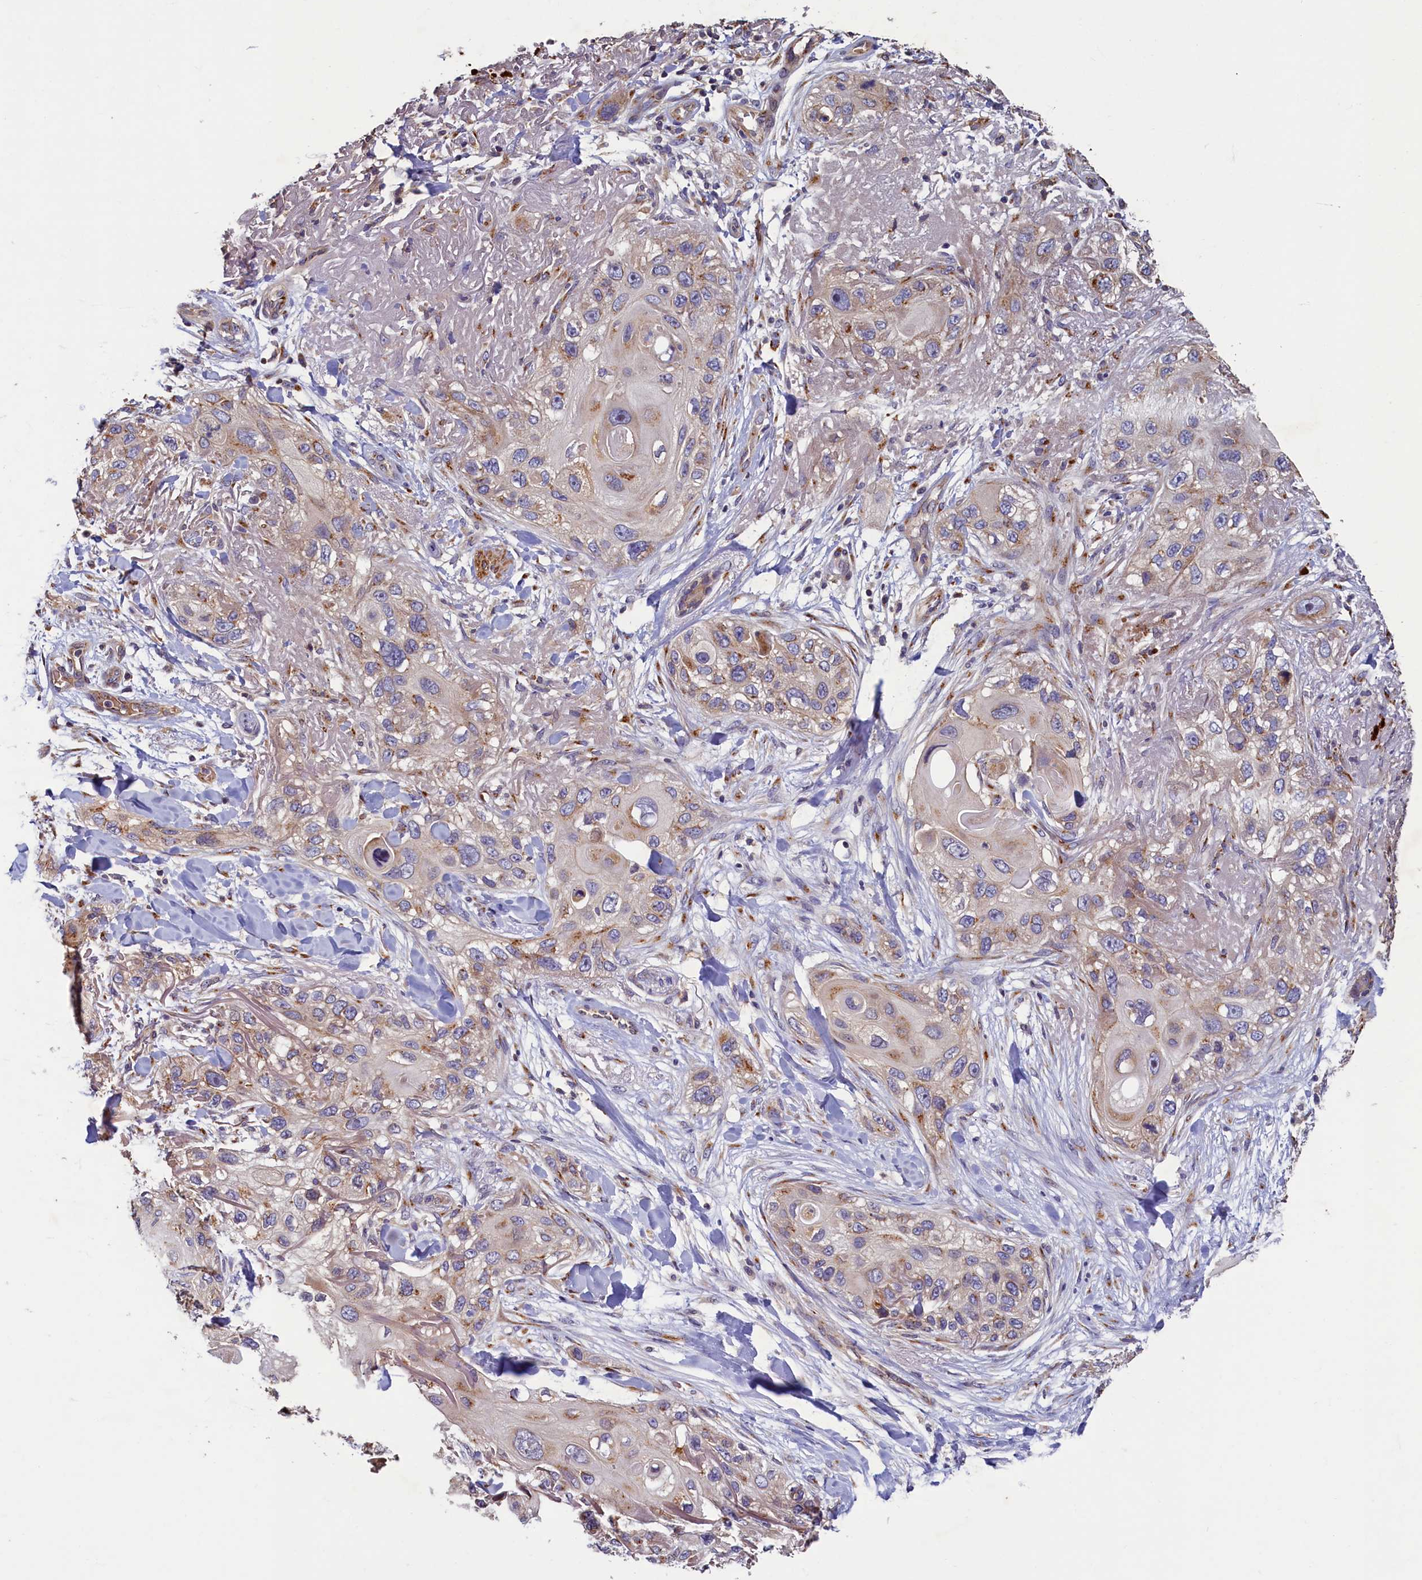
{"staining": {"intensity": "weak", "quantity": "<25%", "location": "cytoplasmic/membranous"}, "tissue": "skin cancer", "cell_type": "Tumor cells", "image_type": "cancer", "snomed": [{"axis": "morphology", "description": "Normal tissue, NOS"}, {"axis": "morphology", "description": "Squamous cell carcinoma, NOS"}, {"axis": "topography", "description": "Skin"}], "caption": "Skin squamous cell carcinoma stained for a protein using immunohistochemistry demonstrates no positivity tumor cells.", "gene": "TMEM181", "patient": {"sex": "male", "age": 72}}